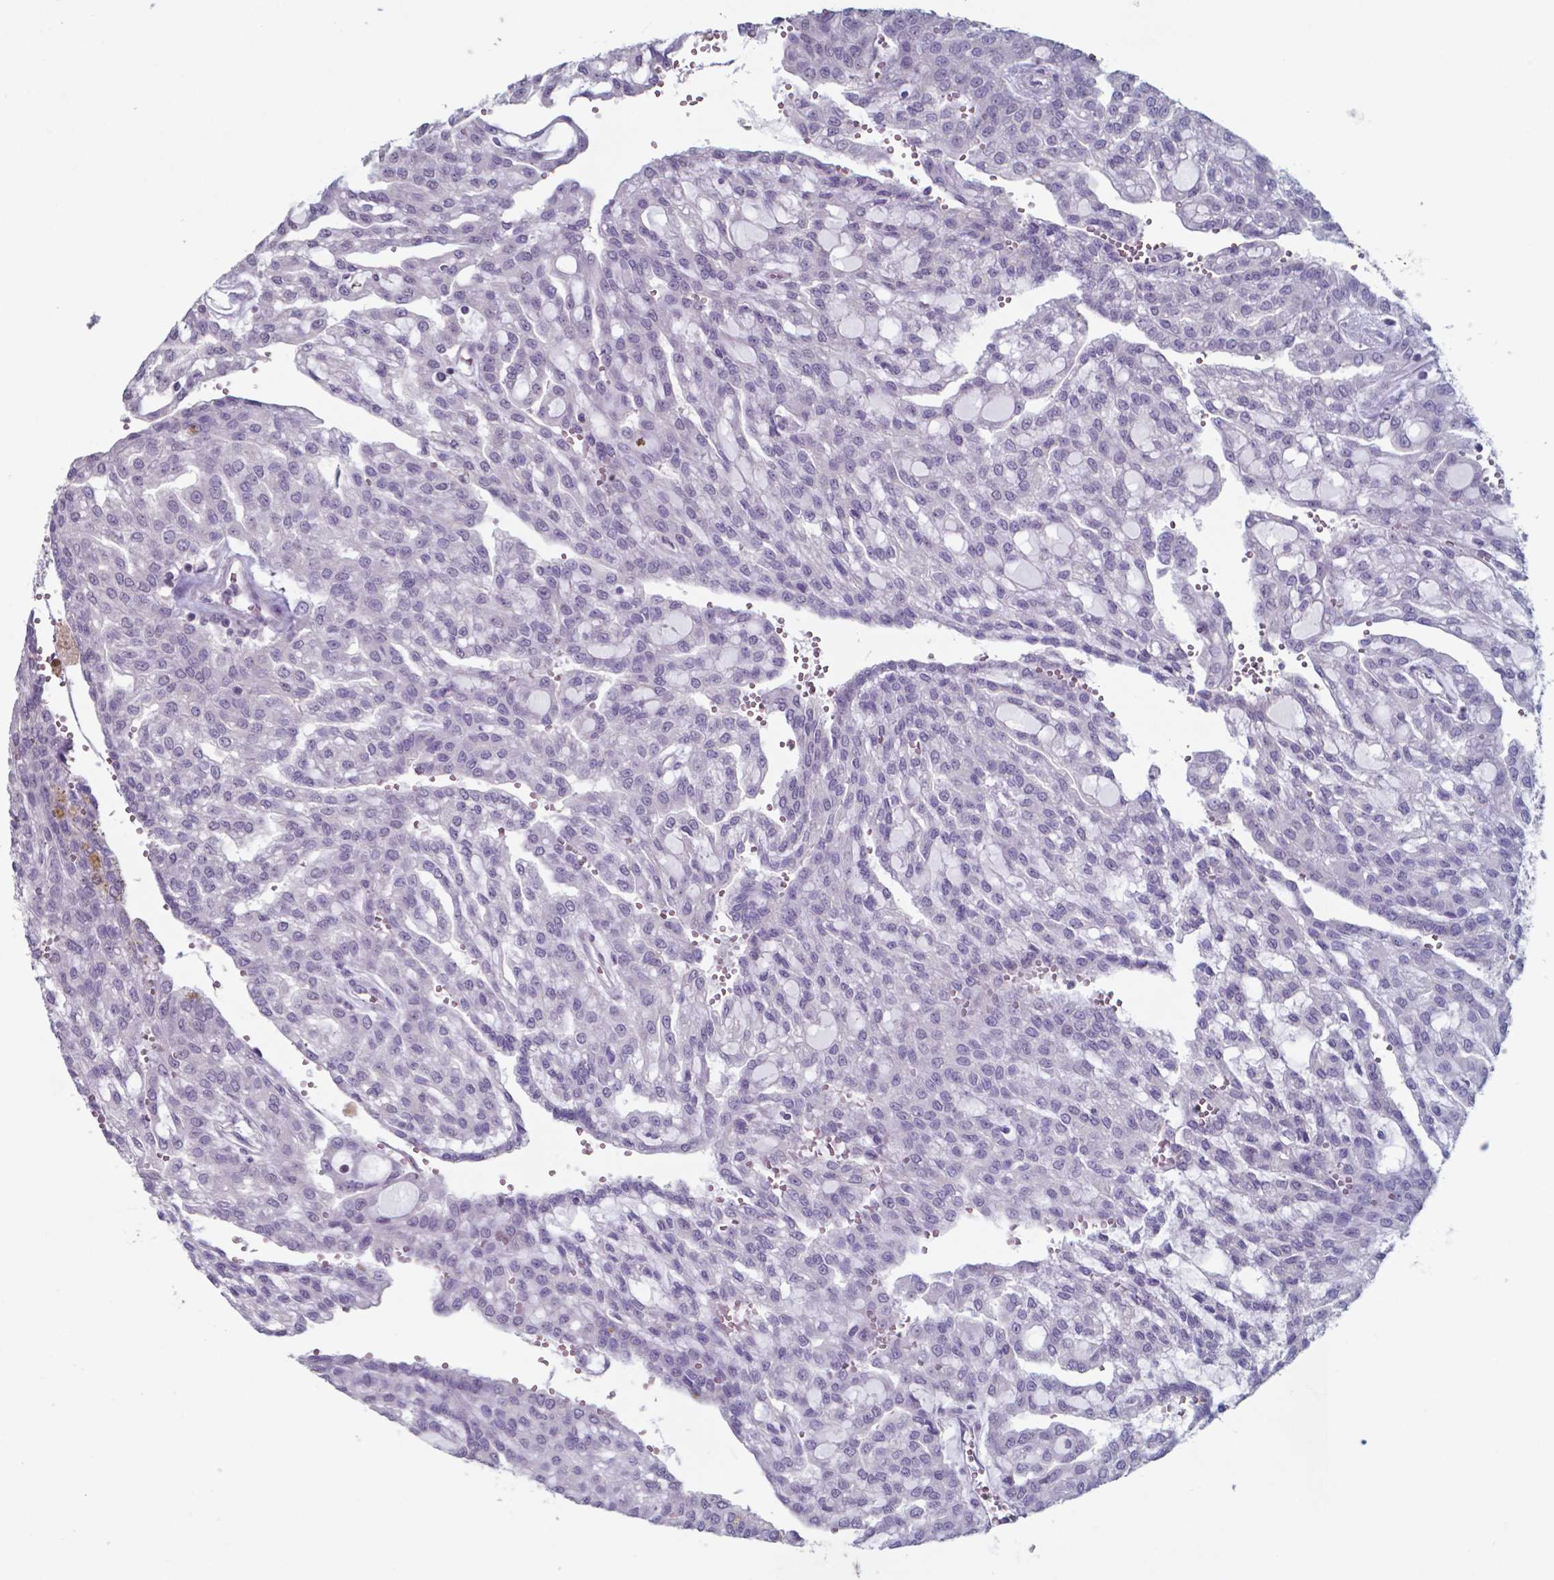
{"staining": {"intensity": "negative", "quantity": "none", "location": "none"}, "tissue": "renal cancer", "cell_type": "Tumor cells", "image_type": "cancer", "snomed": [{"axis": "morphology", "description": "Adenocarcinoma, NOS"}, {"axis": "topography", "description": "Kidney"}], "caption": "Renal cancer was stained to show a protein in brown. There is no significant staining in tumor cells.", "gene": "TDP2", "patient": {"sex": "male", "age": 63}}